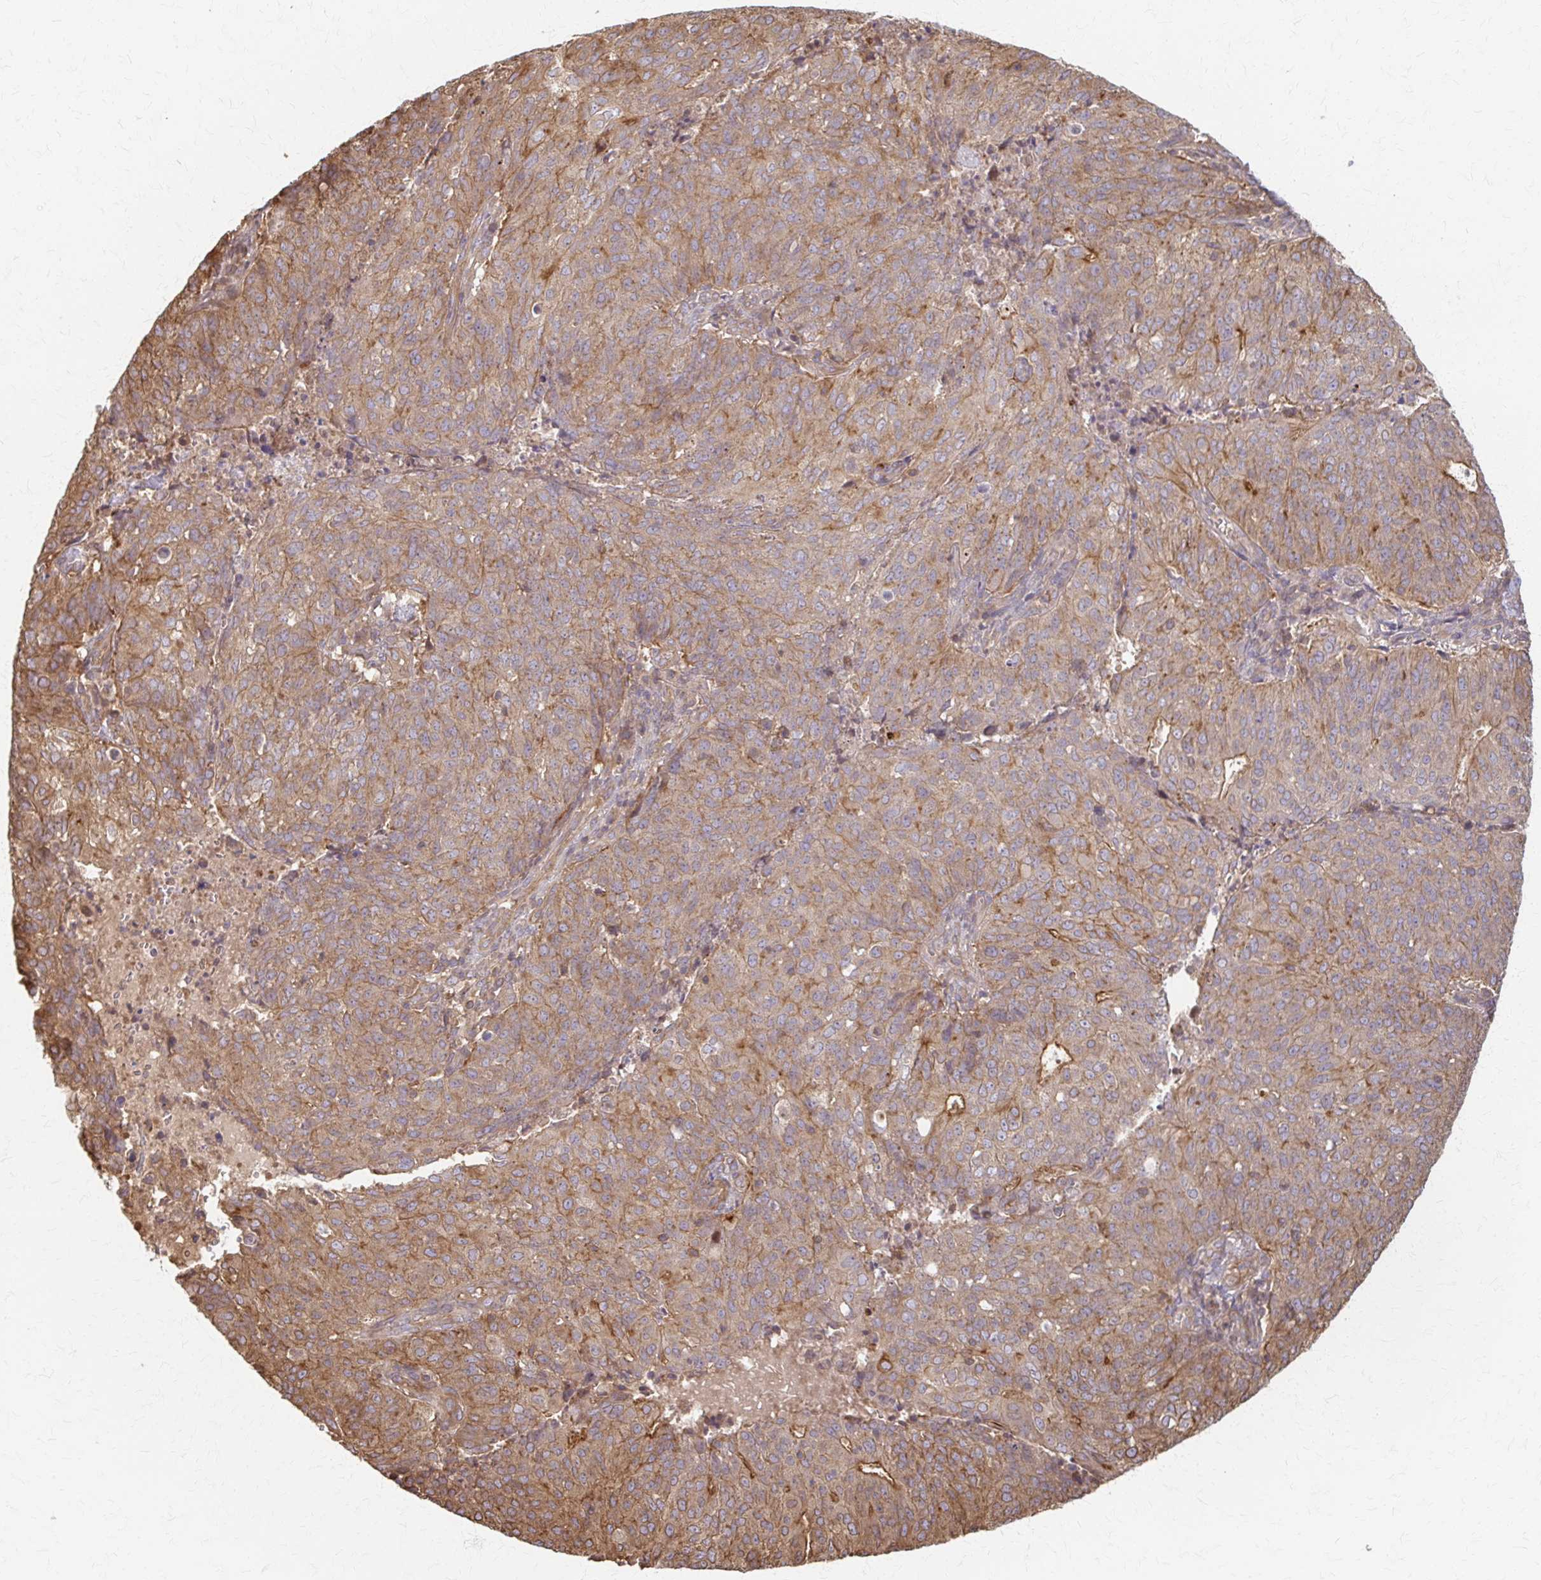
{"staining": {"intensity": "moderate", "quantity": ">75%", "location": "cytoplasmic/membranous"}, "tissue": "endometrial cancer", "cell_type": "Tumor cells", "image_type": "cancer", "snomed": [{"axis": "morphology", "description": "Adenocarcinoma, NOS"}, {"axis": "topography", "description": "Endometrium"}], "caption": "A micrograph showing moderate cytoplasmic/membranous positivity in about >75% of tumor cells in adenocarcinoma (endometrial), as visualized by brown immunohistochemical staining.", "gene": "ARHGAP35", "patient": {"sex": "female", "age": 82}}